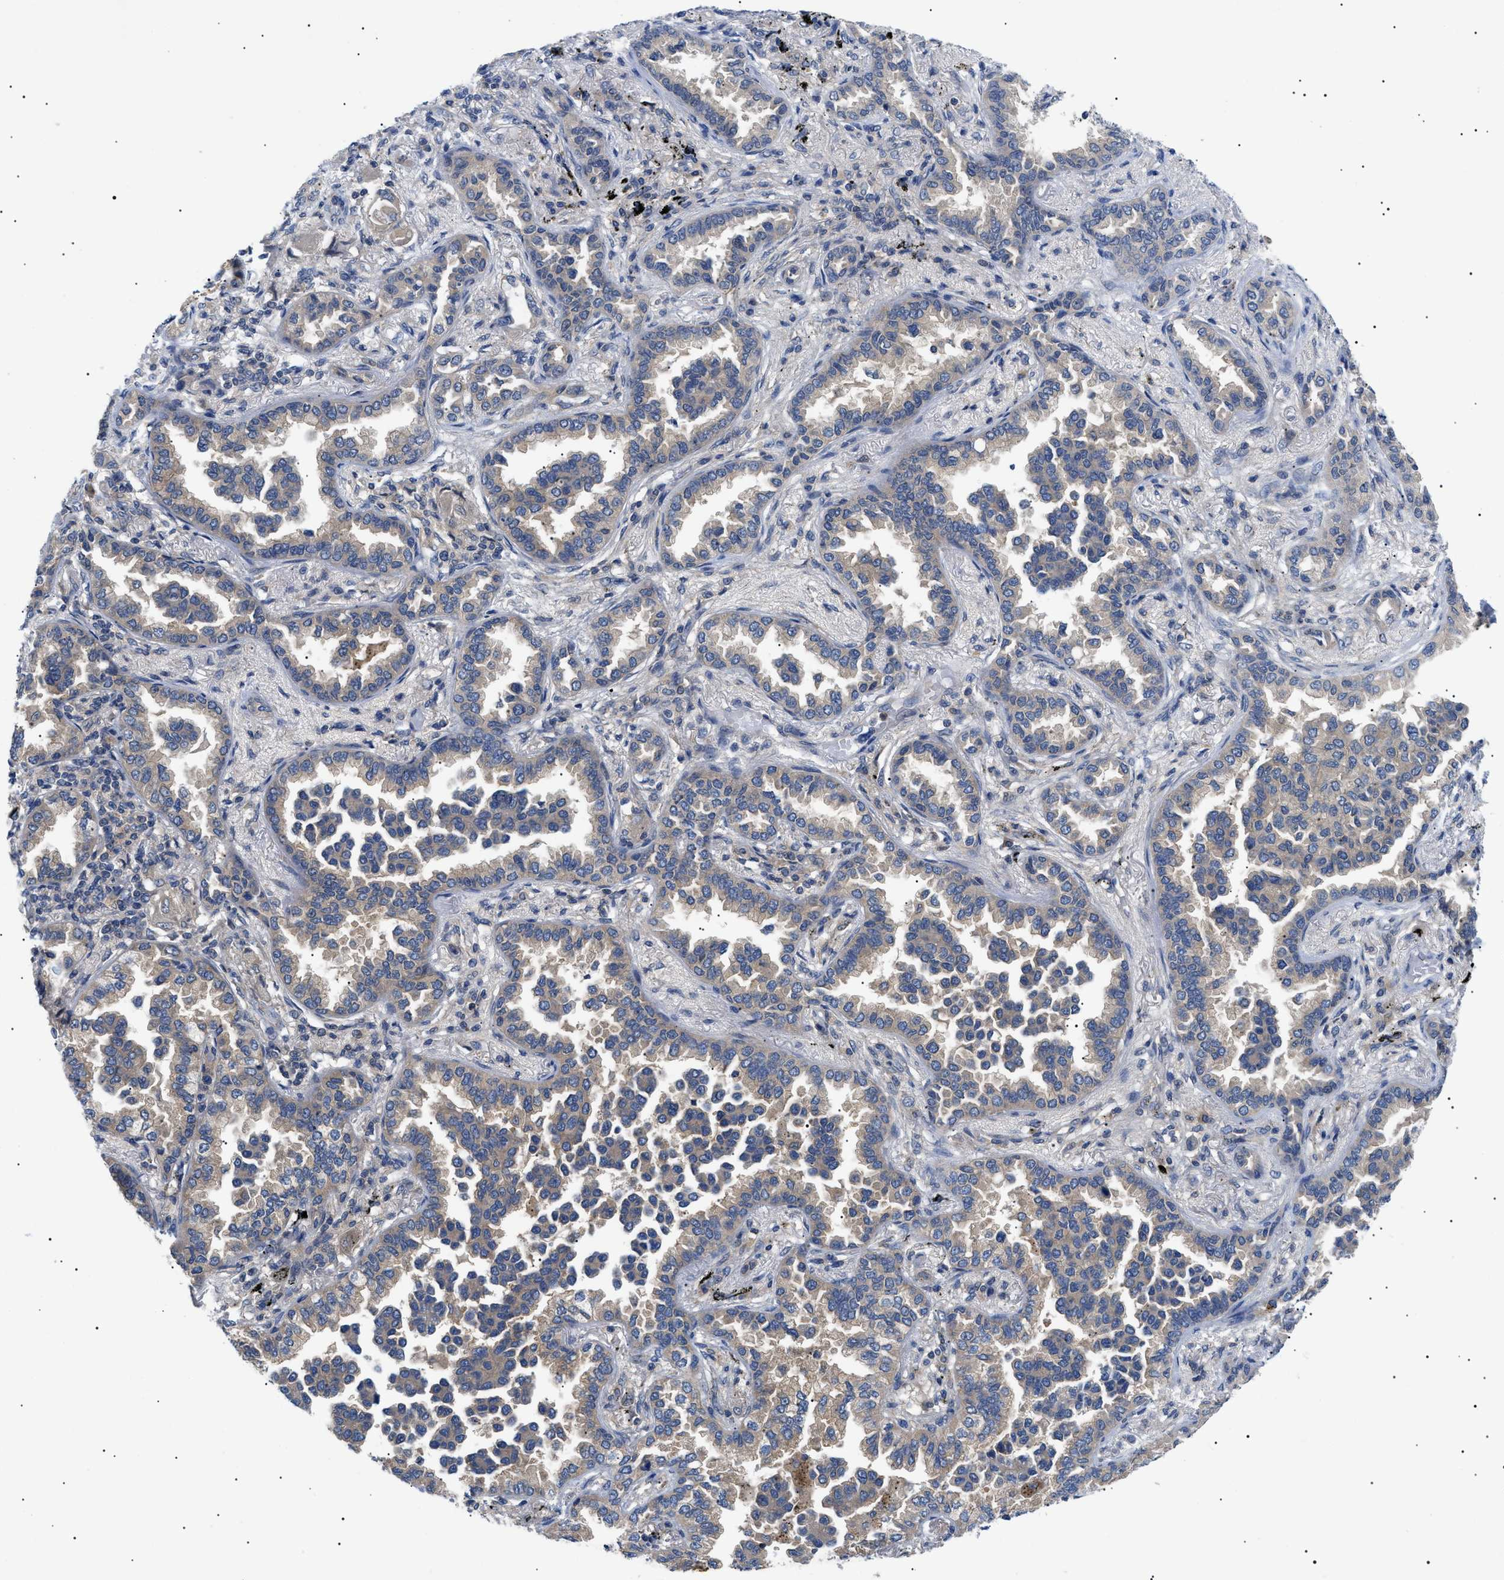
{"staining": {"intensity": "weak", "quantity": ">75%", "location": "cytoplasmic/membranous"}, "tissue": "lung cancer", "cell_type": "Tumor cells", "image_type": "cancer", "snomed": [{"axis": "morphology", "description": "Normal tissue, NOS"}, {"axis": "morphology", "description": "Adenocarcinoma, NOS"}, {"axis": "topography", "description": "Lung"}], "caption": "Protein staining reveals weak cytoplasmic/membranous expression in about >75% of tumor cells in lung adenocarcinoma.", "gene": "RIPK1", "patient": {"sex": "male", "age": 59}}